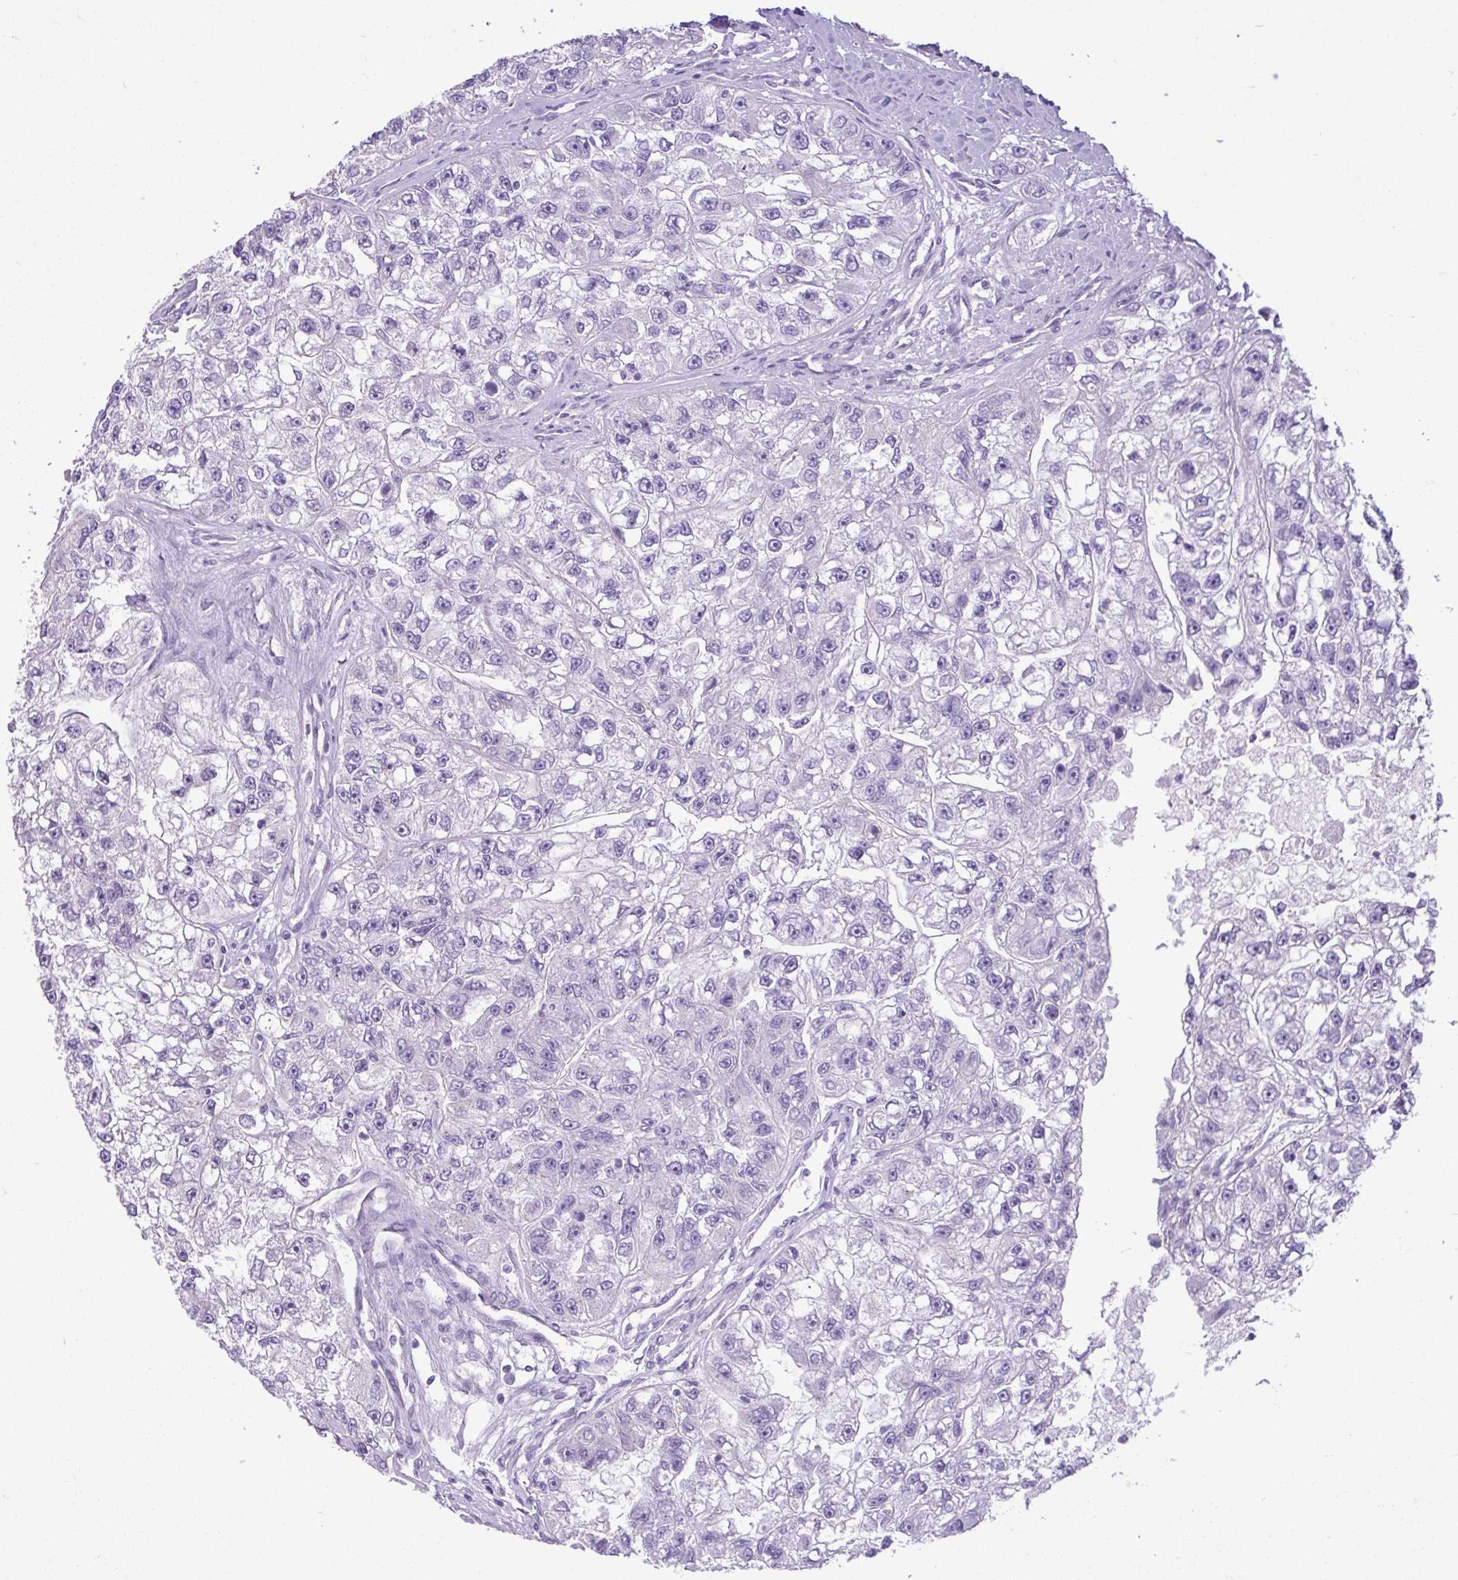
{"staining": {"intensity": "negative", "quantity": "none", "location": "none"}, "tissue": "renal cancer", "cell_type": "Tumor cells", "image_type": "cancer", "snomed": [{"axis": "morphology", "description": "Adenocarcinoma, NOS"}, {"axis": "topography", "description": "Kidney"}], "caption": "The immunohistochemistry (IHC) image has no significant staining in tumor cells of renal cancer tissue.", "gene": "SPINK8", "patient": {"sex": "male", "age": 63}}